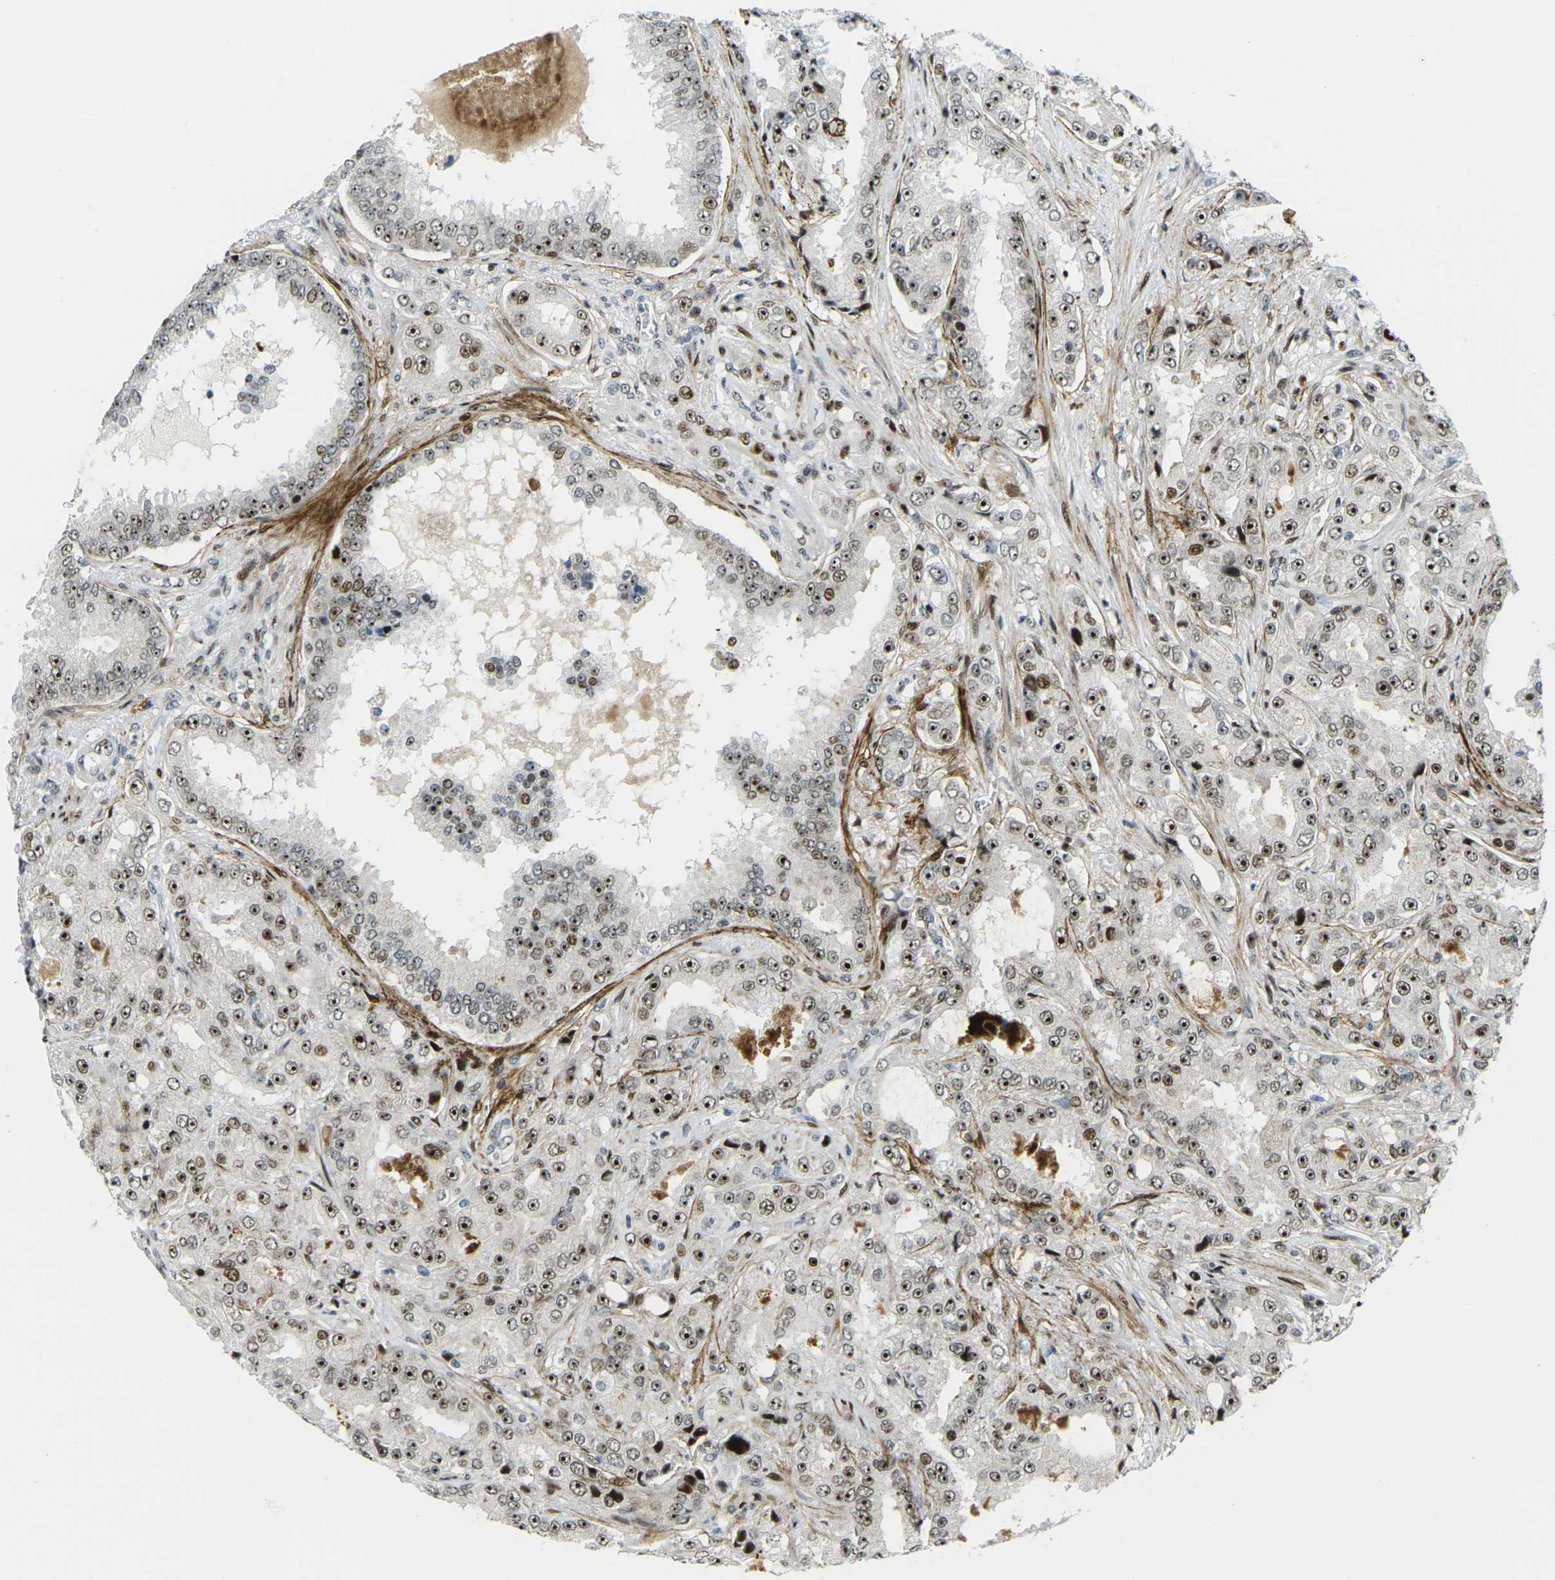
{"staining": {"intensity": "strong", "quantity": ">75%", "location": "nuclear"}, "tissue": "prostate cancer", "cell_type": "Tumor cells", "image_type": "cancer", "snomed": [{"axis": "morphology", "description": "Adenocarcinoma, High grade"}, {"axis": "topography", "description": "Prostate"}], "caption": "Protein staining by immunohistochemistry shows strong nuclear expression in approximately >75% of tumor cells in adenocarcinoma (high-grade) (prostate).", "gene": "UBE2C", "patient": {"sex": "male", "age": 73}}